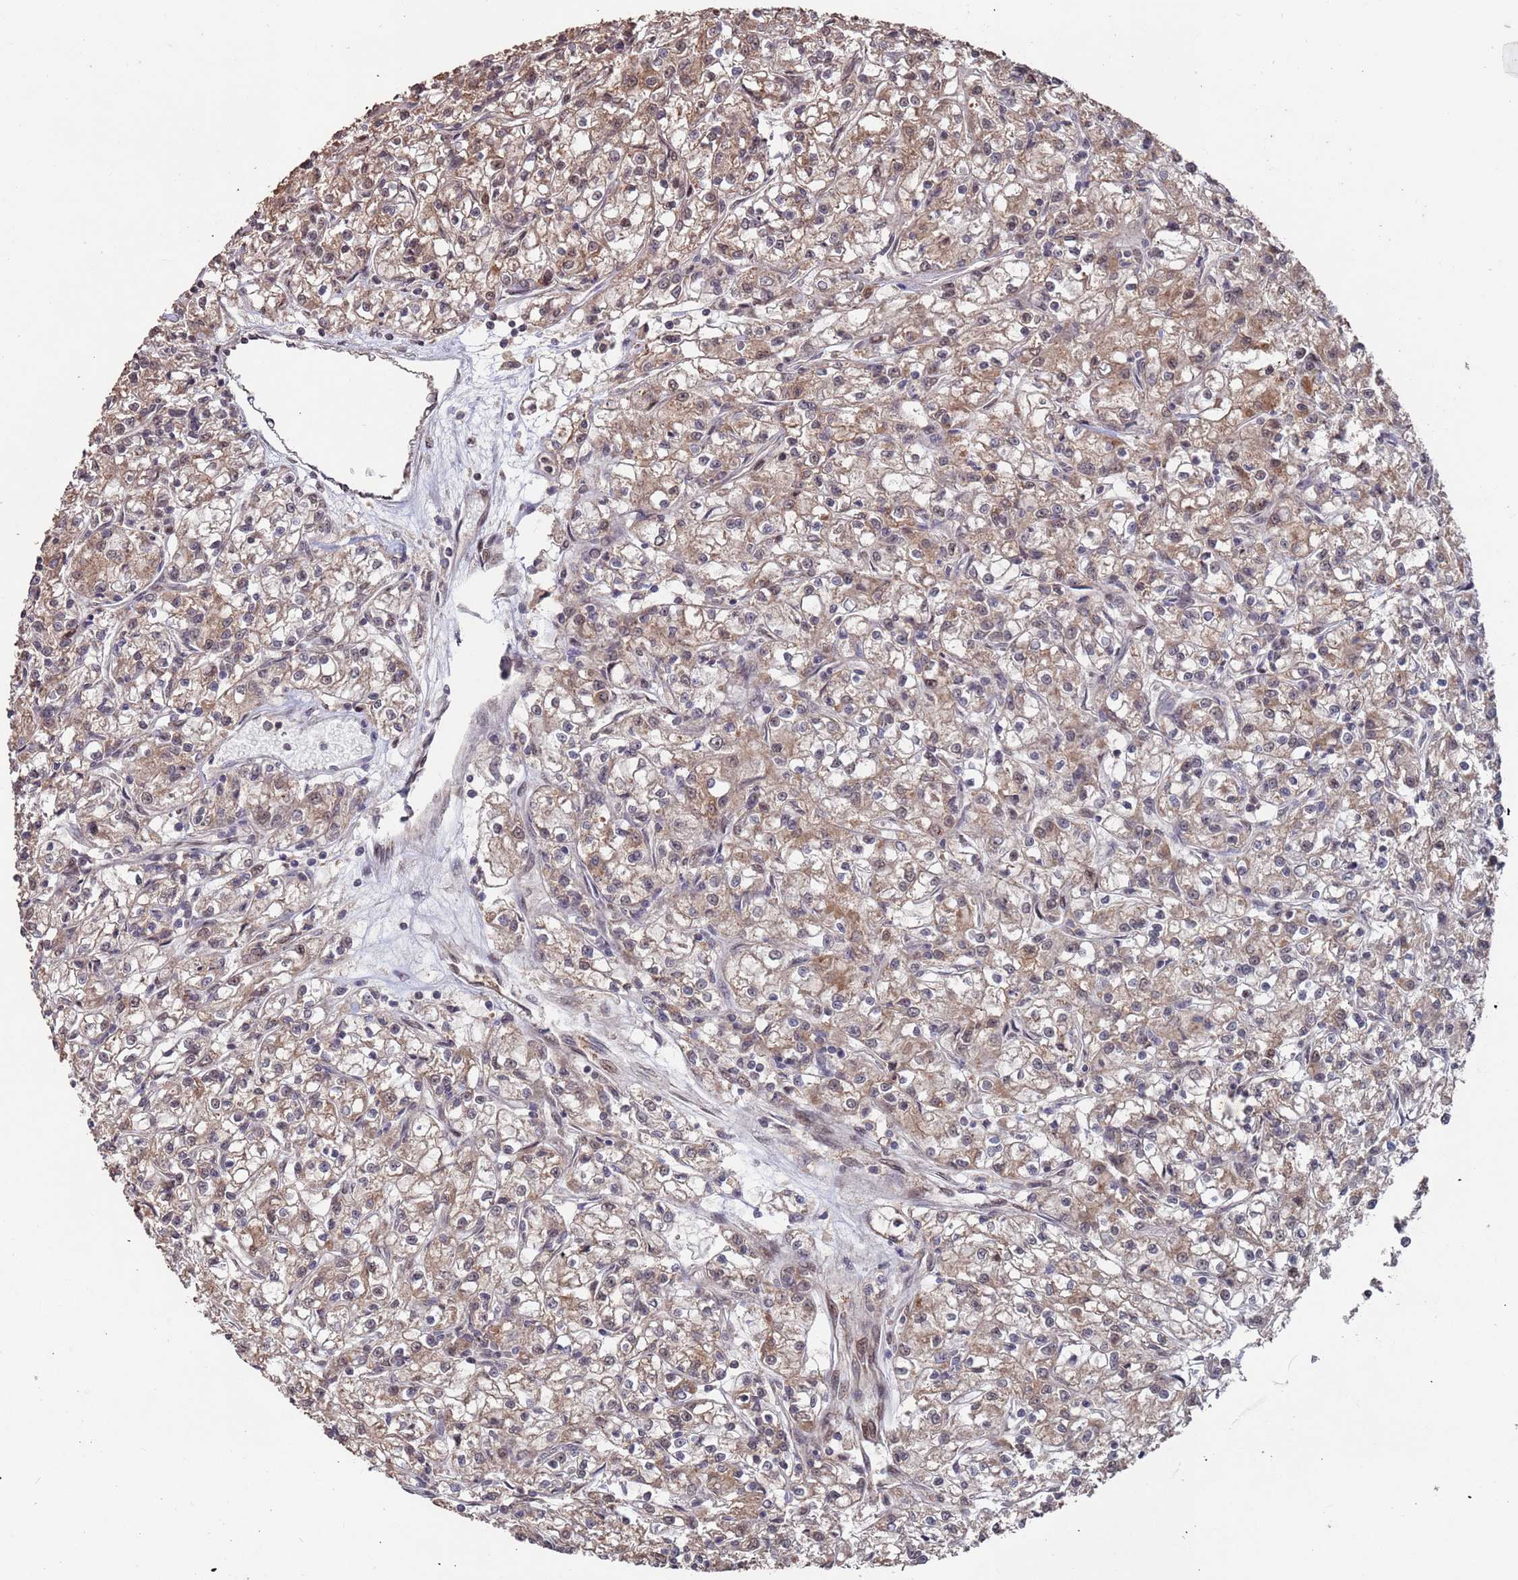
{"staining": {"intensity": "weak", "quantity": ">75%", "location": "cytoplasmic/membranous"}, "tissue": "renal cancer", "cell_type": "Tumor cells", "image_type": "cancer", "snomed": [{"axis": "morphology", "description": "Adenocarcinoma, NOS"}, {"axis": "topography", "description": "Kidney"}], "caption": "About >75% of tumor cells in adenocarcinoma (renal) show weak cytoplasmic/membranous protein staining as visualized by brown immunohistochemical staining.", "gene": "PRR7", "patient": {"sex": "female", "age": 59}}